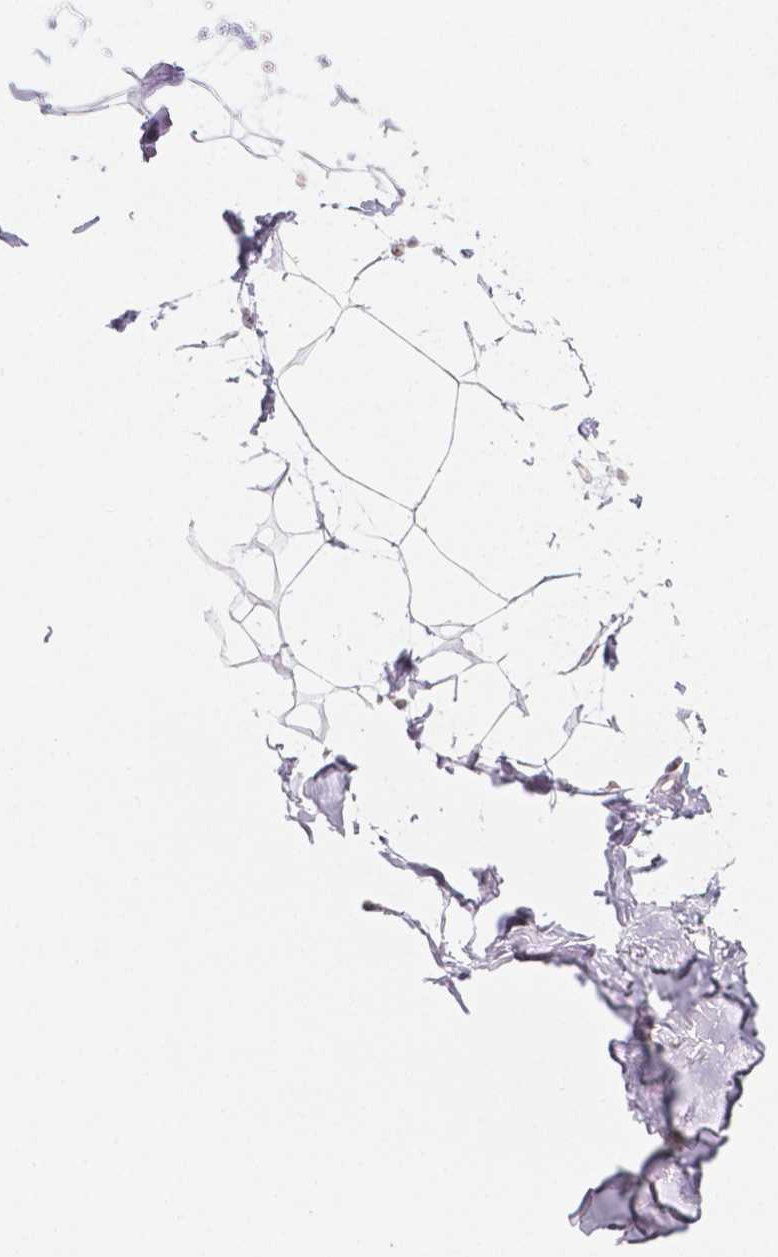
{"staining": {"intensity": "negative", "quantity": "none", "location": "none"}, "tissue": "breast", "cell_type": "Adipocytes", "image_type": "normal", "snomed": [{"axis": "morphology", "description": "Normal tissue, NOS"}, {"axis": "topography", "description": "Breast"}], "caption": "Adipocytes are negative for protein expression in normal human breast. (DAB (3,3'-diaminobenzidine) immunohistochemistry, high magnification).", "gene": "HDAC1", "patient": {"sex": "female", "age": 32}}